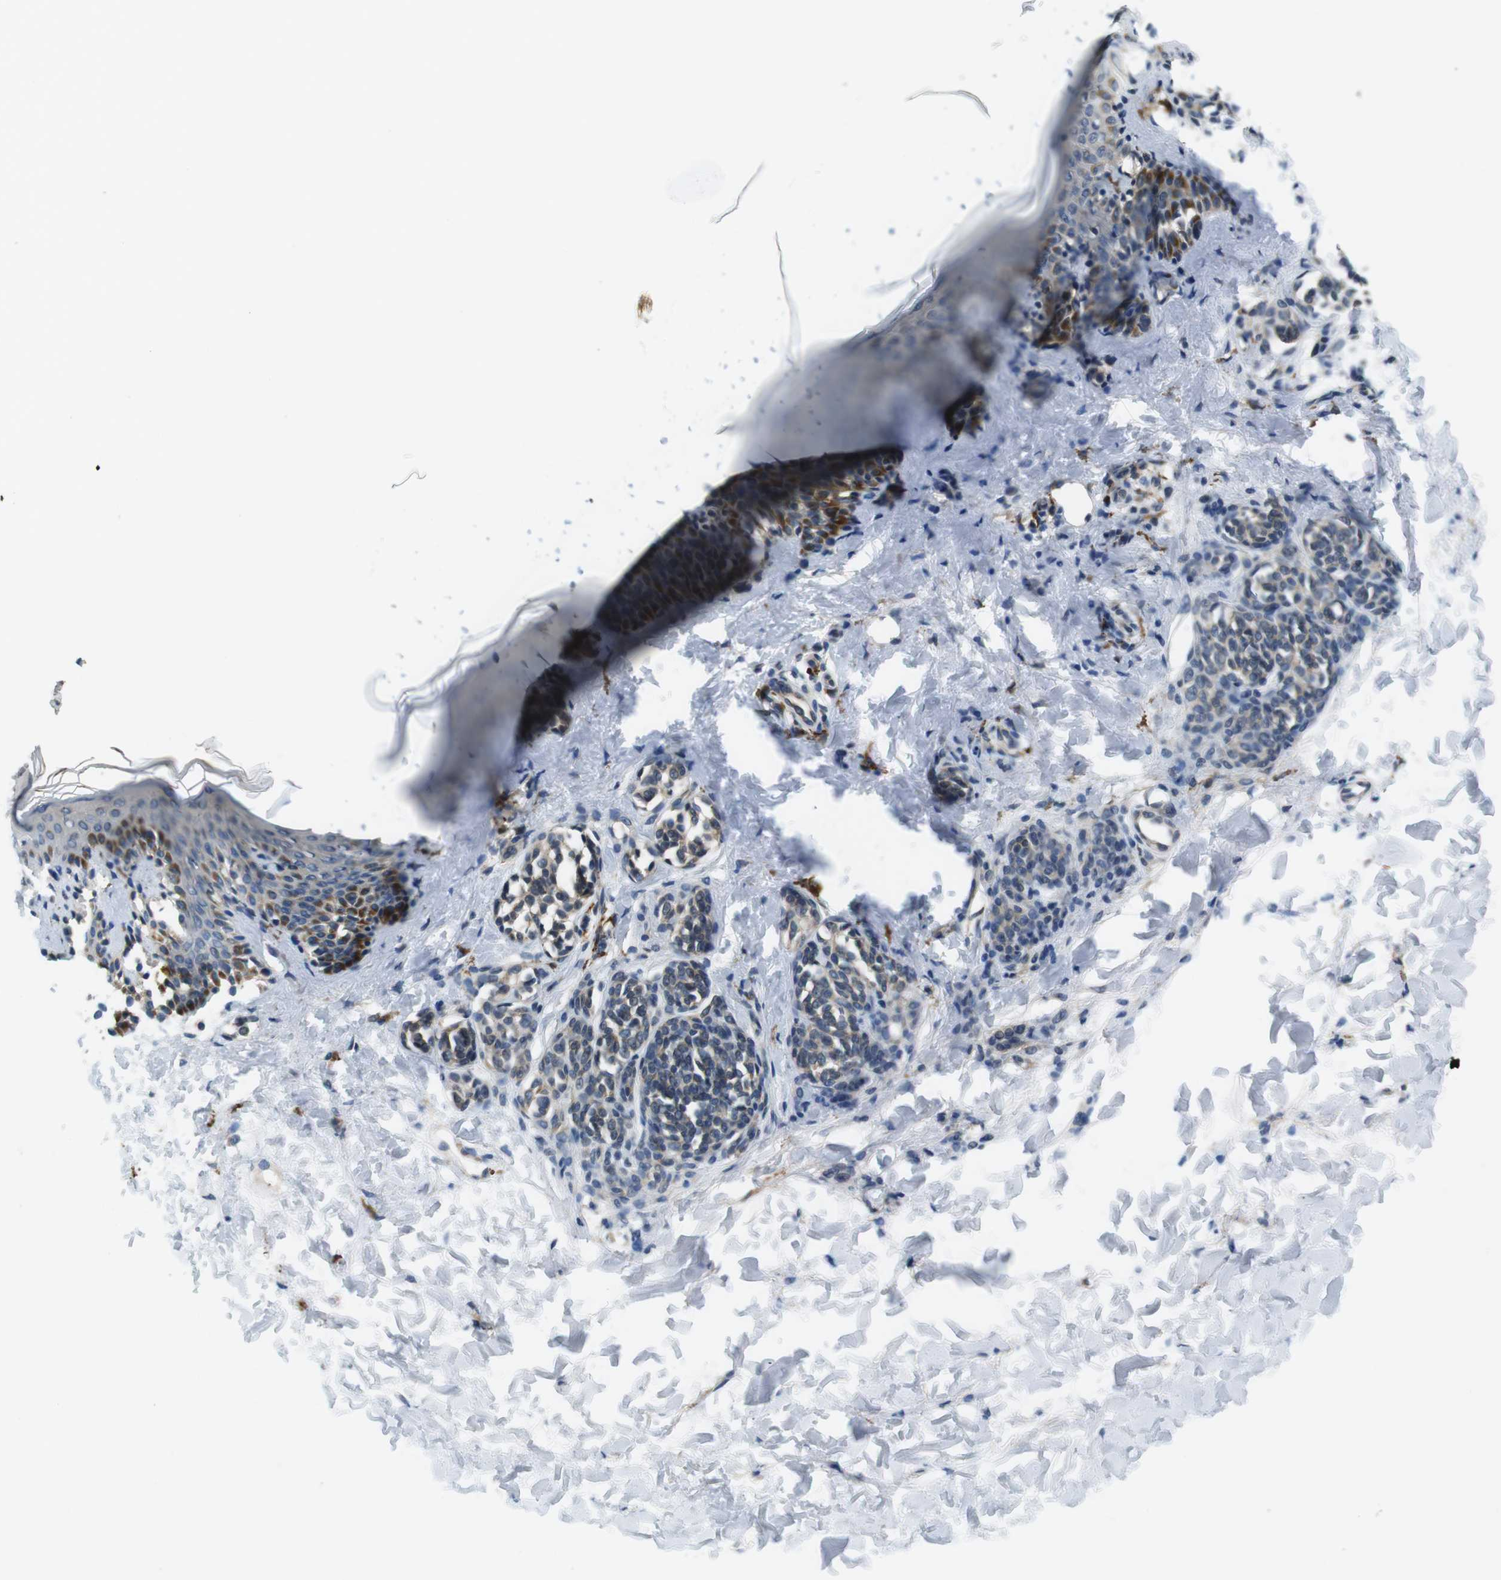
{"staining": {"intensity": "weak", "quantity": "25%-75%", "location": "cytoplasmic/membranous"}, "tissue": "skin", "cell_type": "Fibroblasts", "image_type": "normal", "snomed": [{"axis": "morphology", "description": "Normal tissue, NOS"}, {"axis": "topography", "description": "Skin"}], "caption": "Skin stained for a protein demonstrates weak cytoplasmic/membranous positivity in fibroblasts. The protein of interest is shown in brown color, while the nuclei are stained blue.", "gene": "CD163L1", "patient": {"sex": "male", "age": 16}}